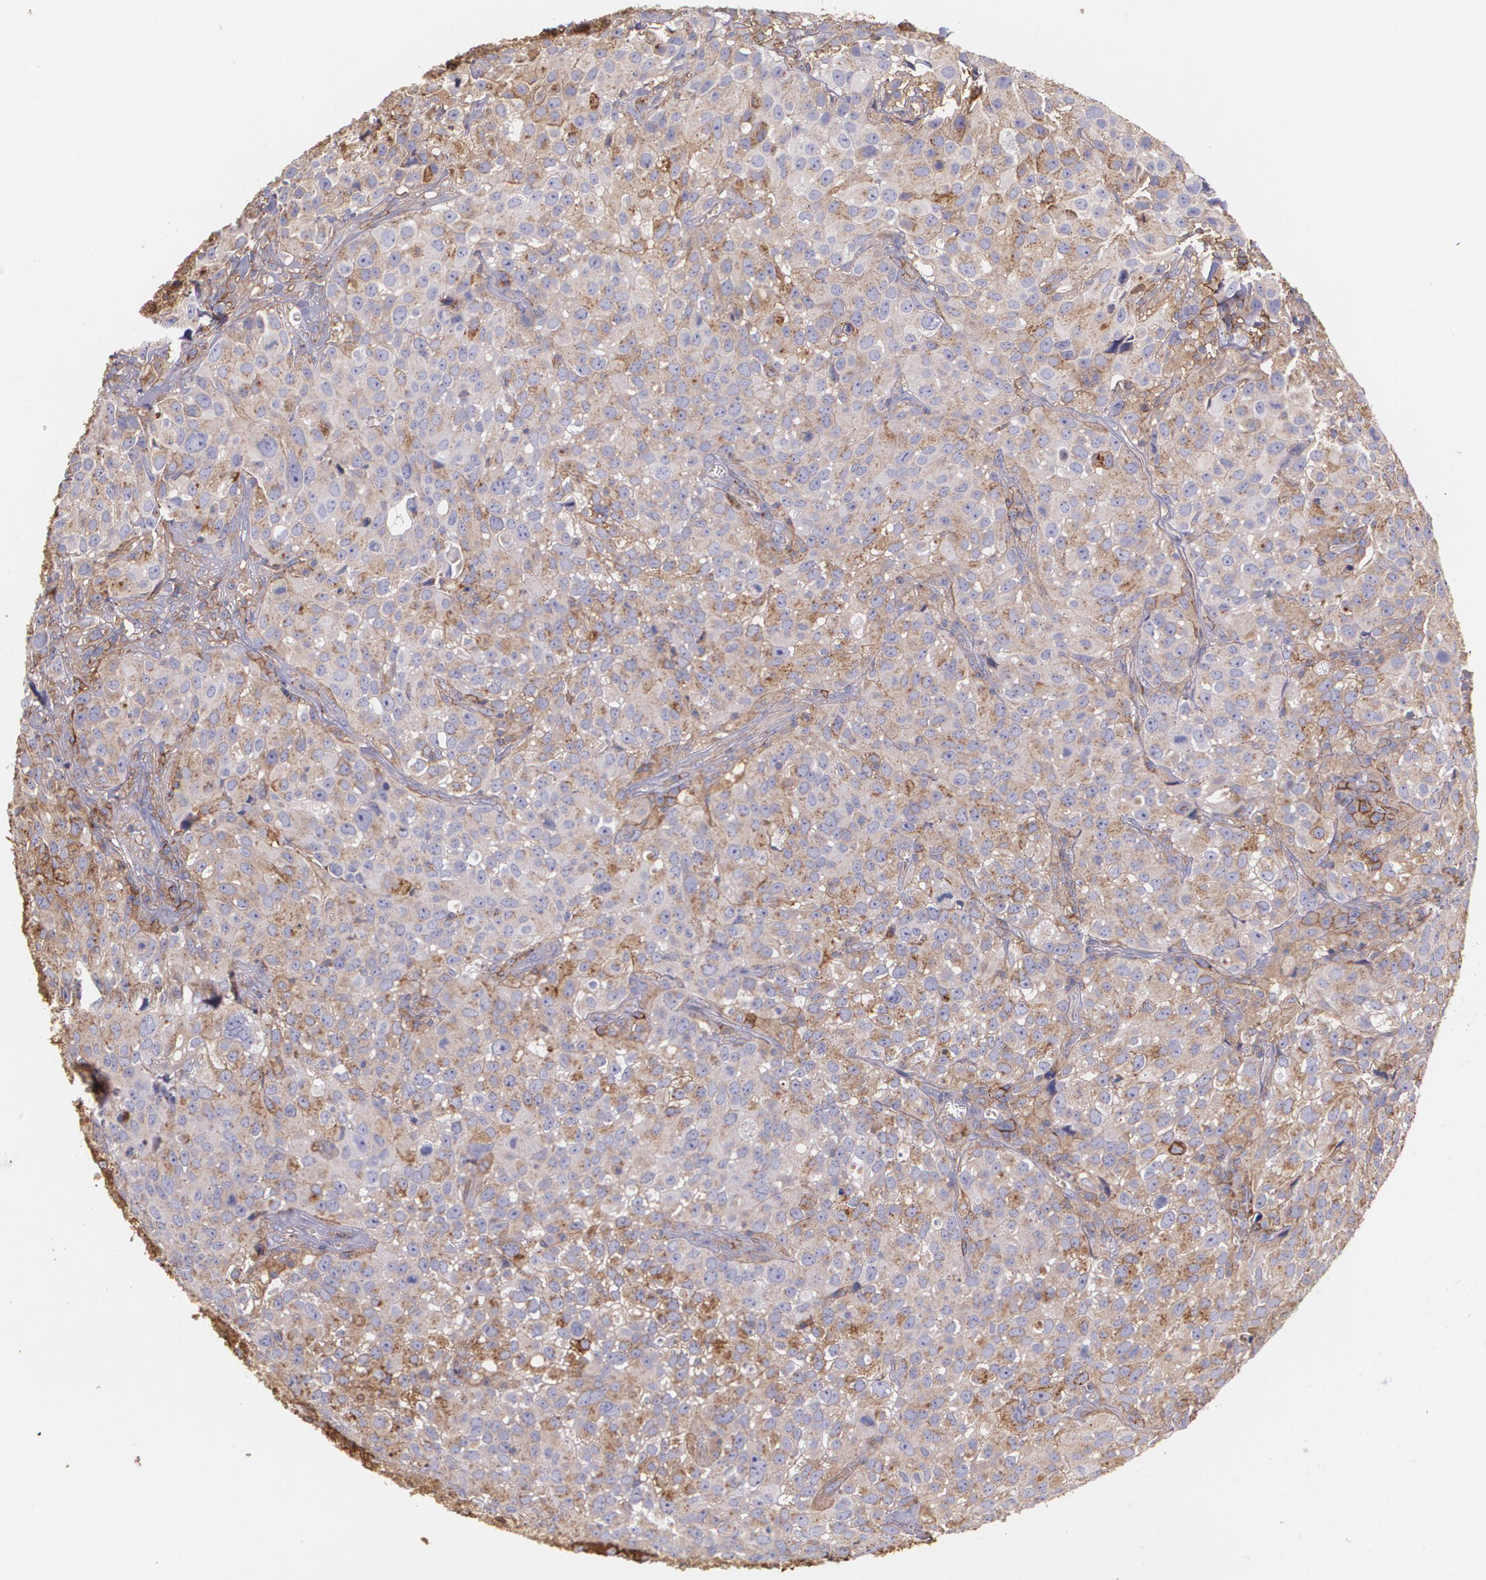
{"staining": {"intensity": "weak", "quantity": "25%-75%", "location": "cytoplasmic/membranous"}, "tissue": "urothelial cancer", "cell_type": "Tumor cells", "image_type": "cancer", "snomed": [{"axis": "morphology", "description": "Urothelial carcinoma, High grade"}, {"axis": "topography", "description": "Urinary bladder"}], "caption": "Immunohistochemical staining of human urothelial cancer demonstrates low levels of weak cytoplasmic/membranous positivity in about 25%-75% of tumor cells.", "gene": "B2M", "patient": {"sex": "female", "age": 75}}